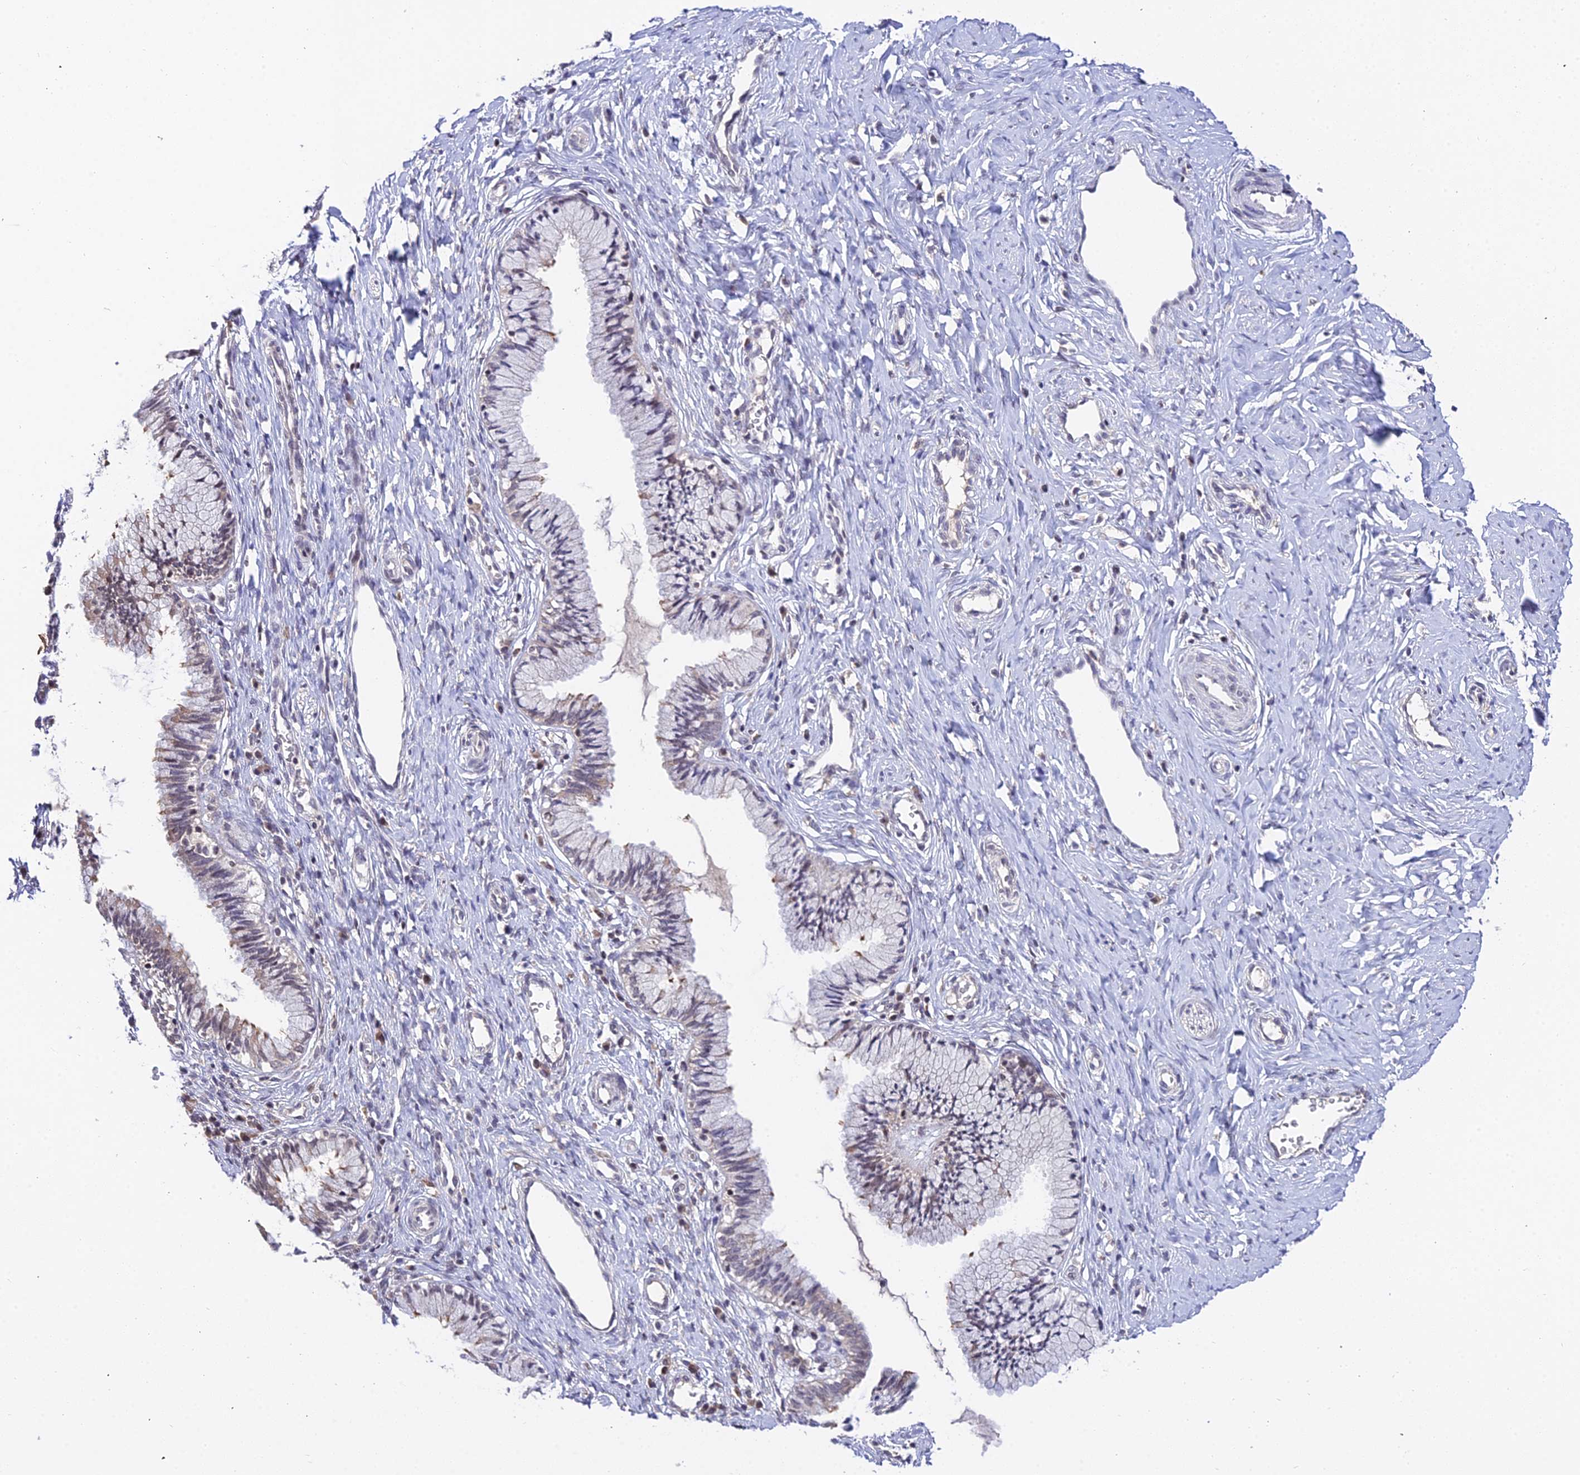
{"staining": {"intensity": "weak", "quantity": "<25%", "location": "cytoplasmic/membranous"}, "tissue": "cervix", "cell_type": "Glandular cells", "image_type": "normal", "snomed": [{"axis": "morphology", "description": "Normal tissue, NOS"}, {"axis": "topography", "description": "Cervix"}], "caption": "Immunohistochemistry (IHC) photomicrograph of normal cervix stained for a protein (brown), which exhibits no staining in glandular cells. (Immunohistochemistry (IHC), brightfield microscopy, high magnification).", "gene": "TEKT1", "patient": {"sex": "female", "age": 27}}